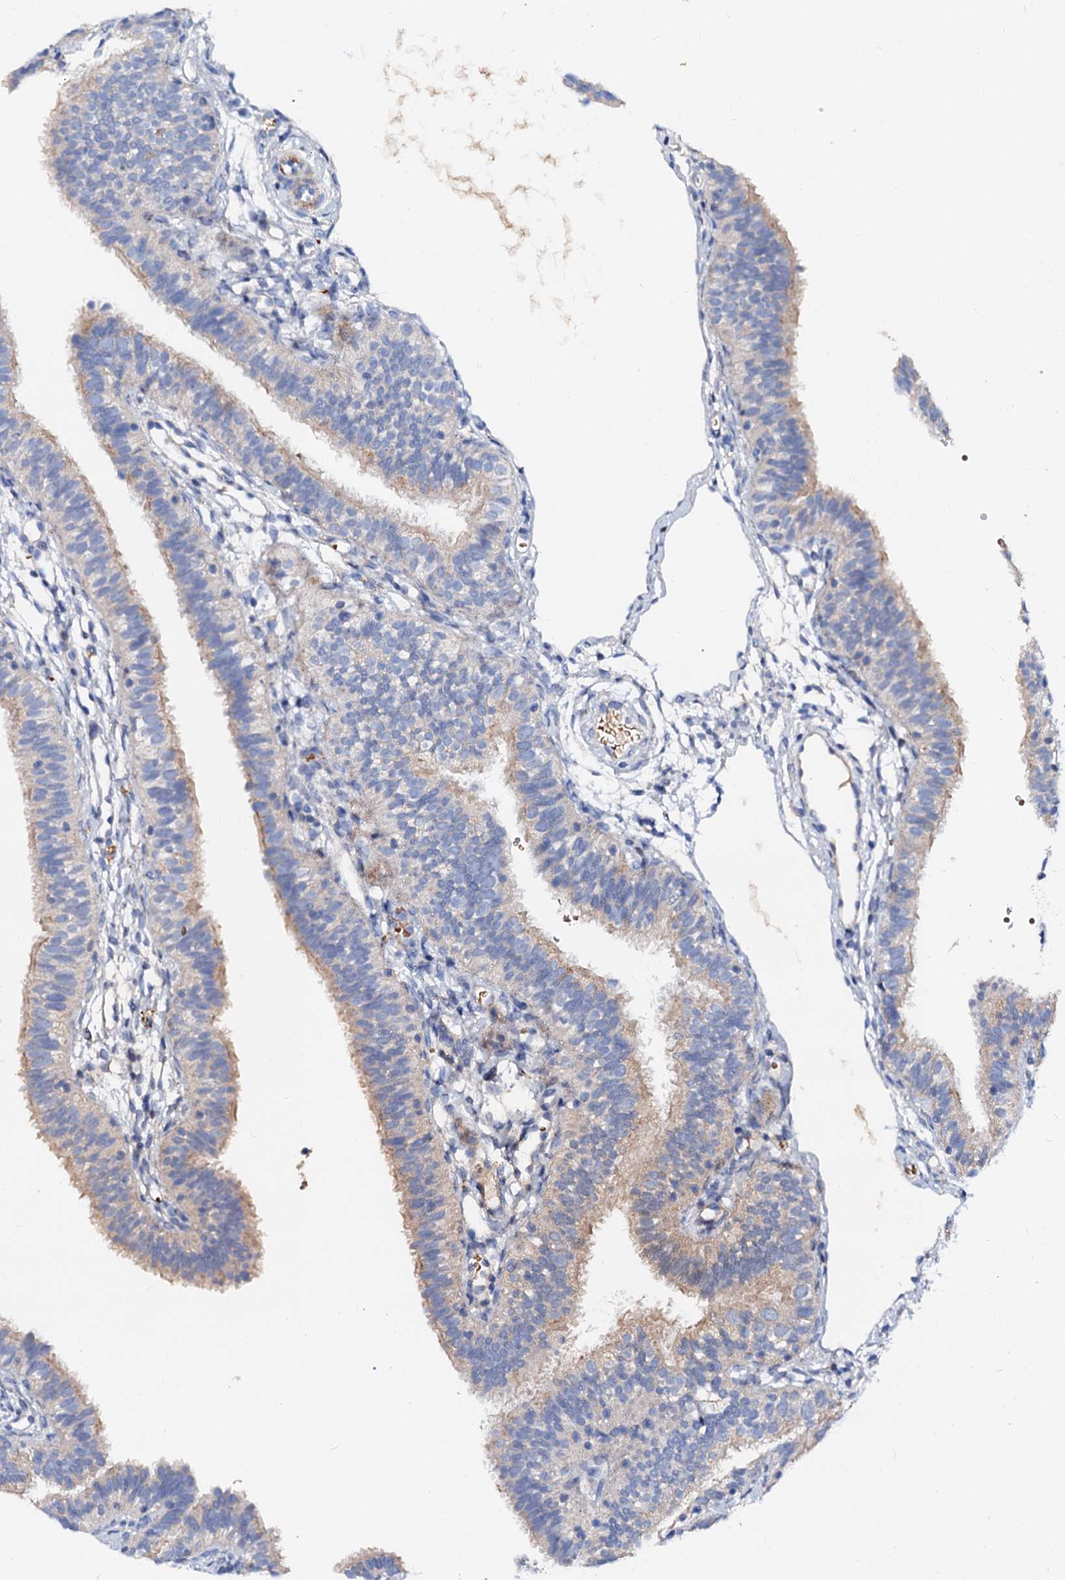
{"staining": {"intensity": "weak", "quantity": "<25%", "location": "cytoplasmic/membranous"}, "tissue": "fallopian tube", "cell_type": "Glandular cells", "image_type": "normal", "snomed": [{"axis": "morphology", "description": "Normal tissue, NOS"}, {"axis": "topography", "description": "Fallopian tube"}], "caption": "IHC image of benign fallopian tube stained for a protein (brown), which displays no positivity in glandular cells.", "gene": "SLC10A7", "patient": {"sex": "female", "age": 35}}